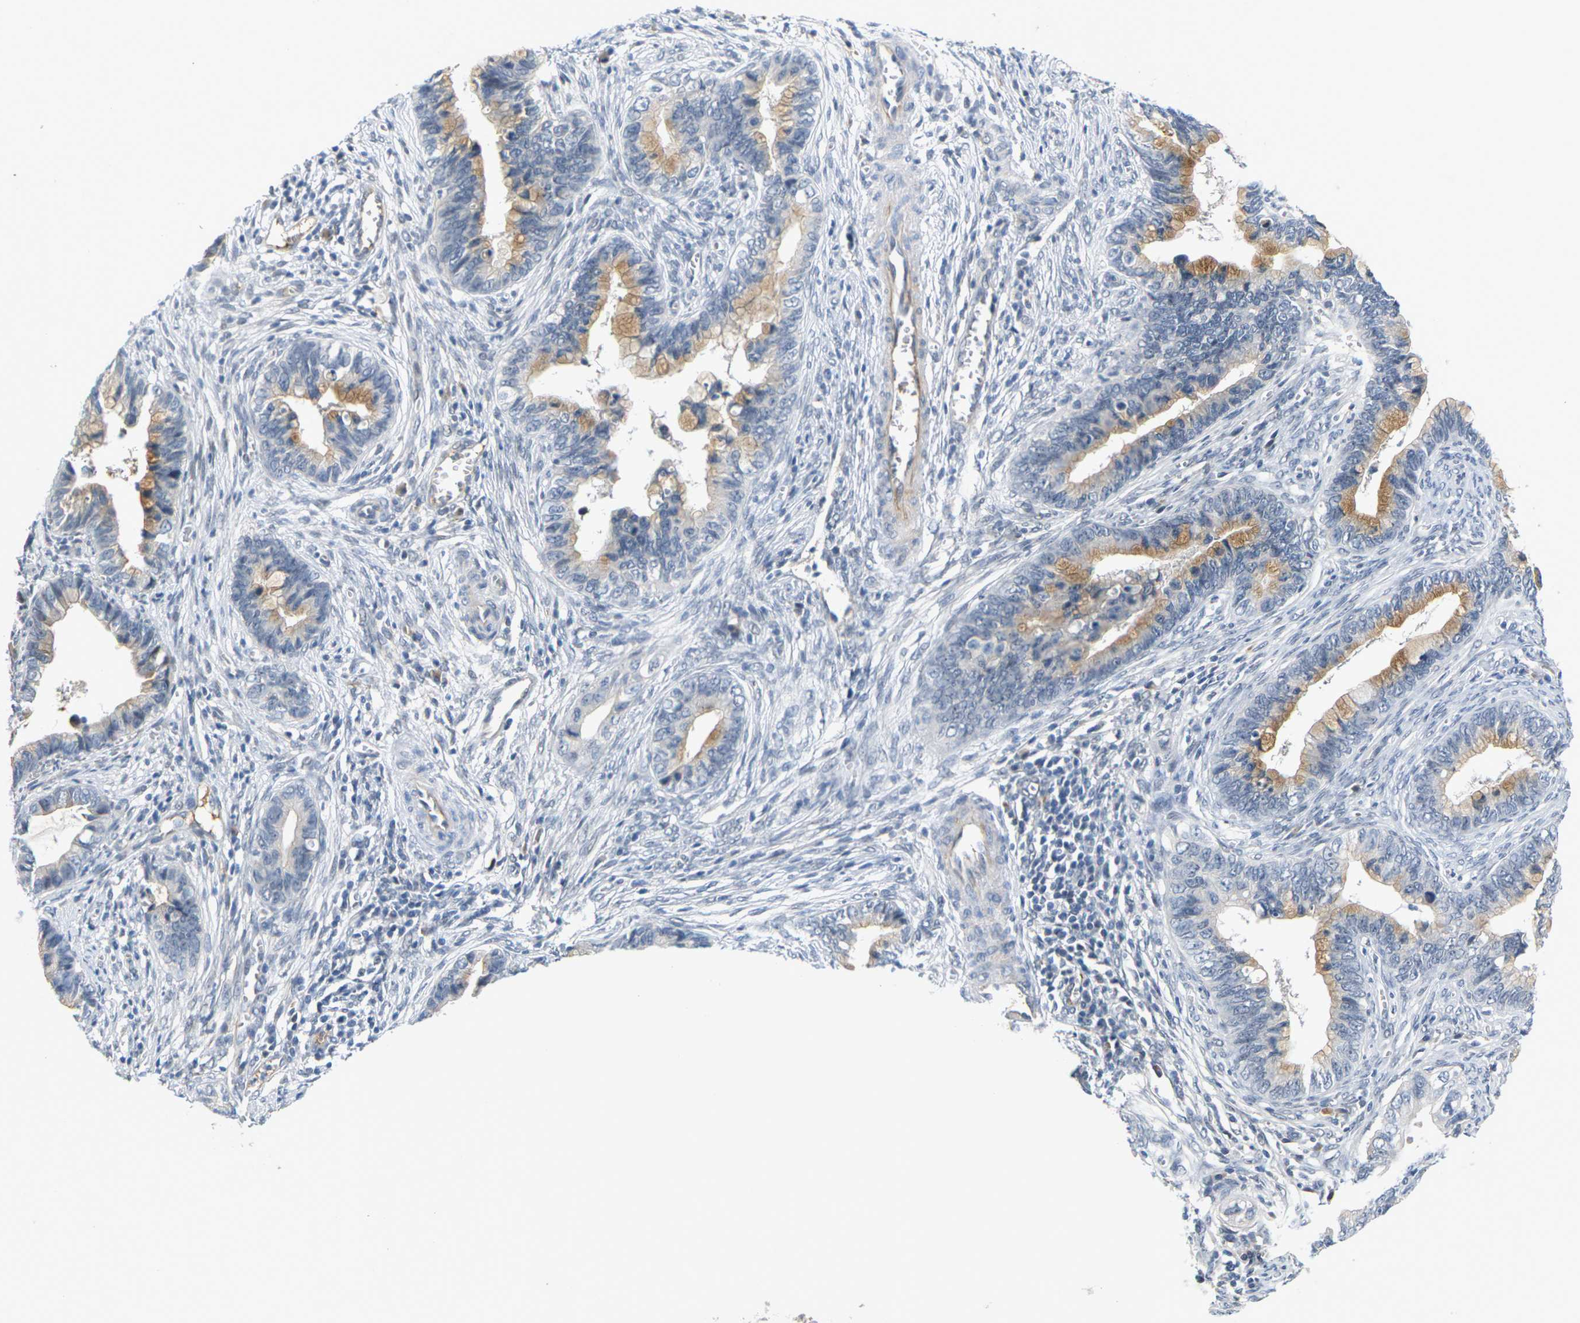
{"staining": {"intensity": "moderate", "quantity": "25%-75%", "location": "cytoplasmic/membranous"}, "tissue": "cervical cancer", "cell_type": "Tumor cells", "image_type": "cancer", "snomed": [{"axis": "morphology", "description": "Adenocarcinoma, NOS"}, {"axis": "topography", "description": "Cervix"}], "caption": "Moderate cytoplasmic/membranous protein positivity is present in approximately 25%-75% of tumor cells in adenocarcinoma (cervical).", "gene": "PKP2", "patient": {"sex": "female", "age": 44}}